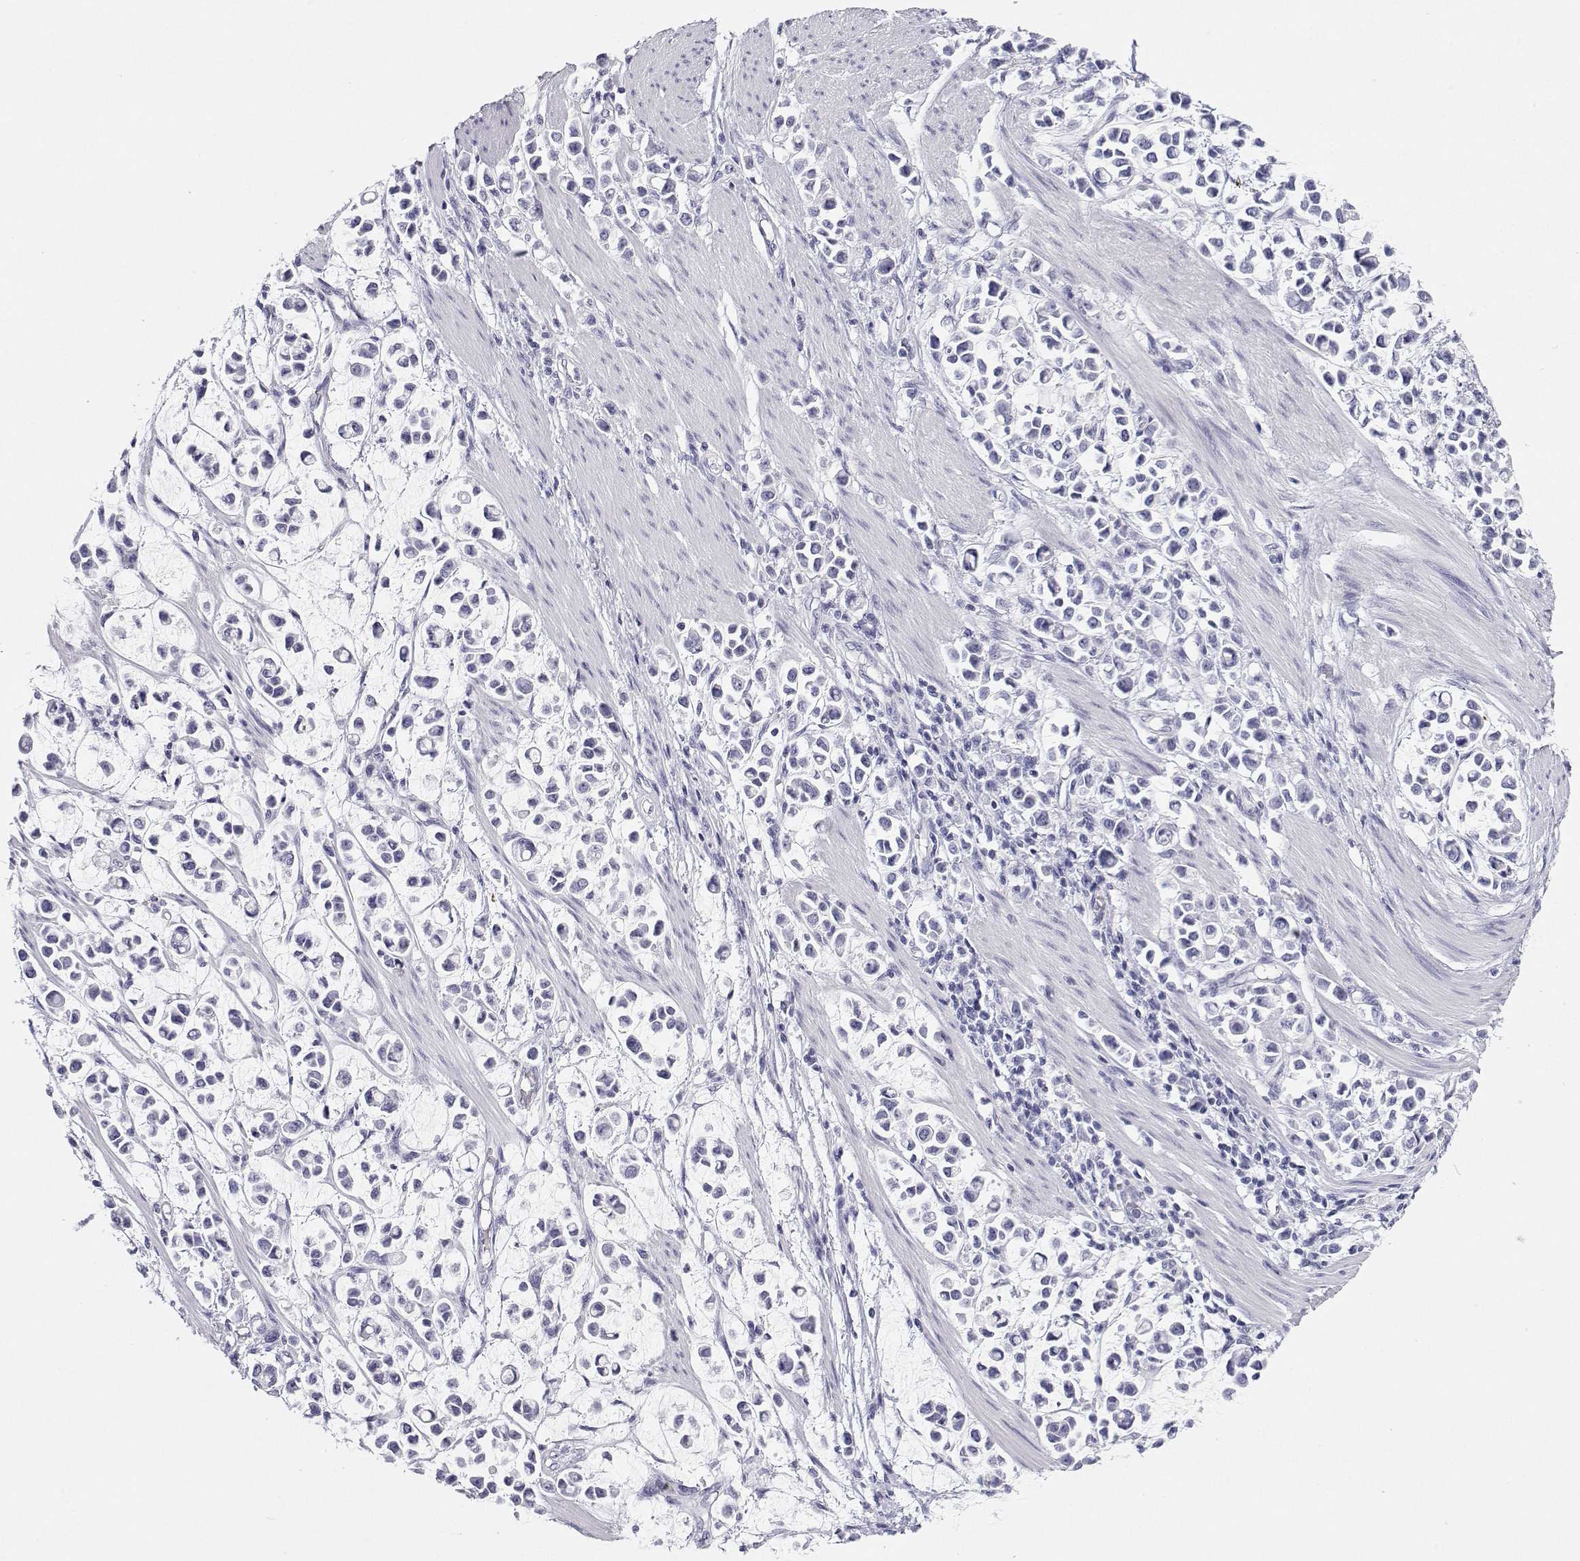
{"staining": {"intensity": "negative", "quantity": "none", "location": "none"}, "tissue": "stomach cancer", "cell_type": "Tumor cells", "image_type": "cancer", "snomed": [{"axis": "morphology", "description": "Adenocarcinoma, NOS"}, {"axis": "topography", "description": "Stomach"}], "caption": "This is an immunohistochemistry histopathology image of stomach cancer. There is no staining in tumor cells.", "gene": "BHMT", "patient": {"sex": "male", "age": 82}}